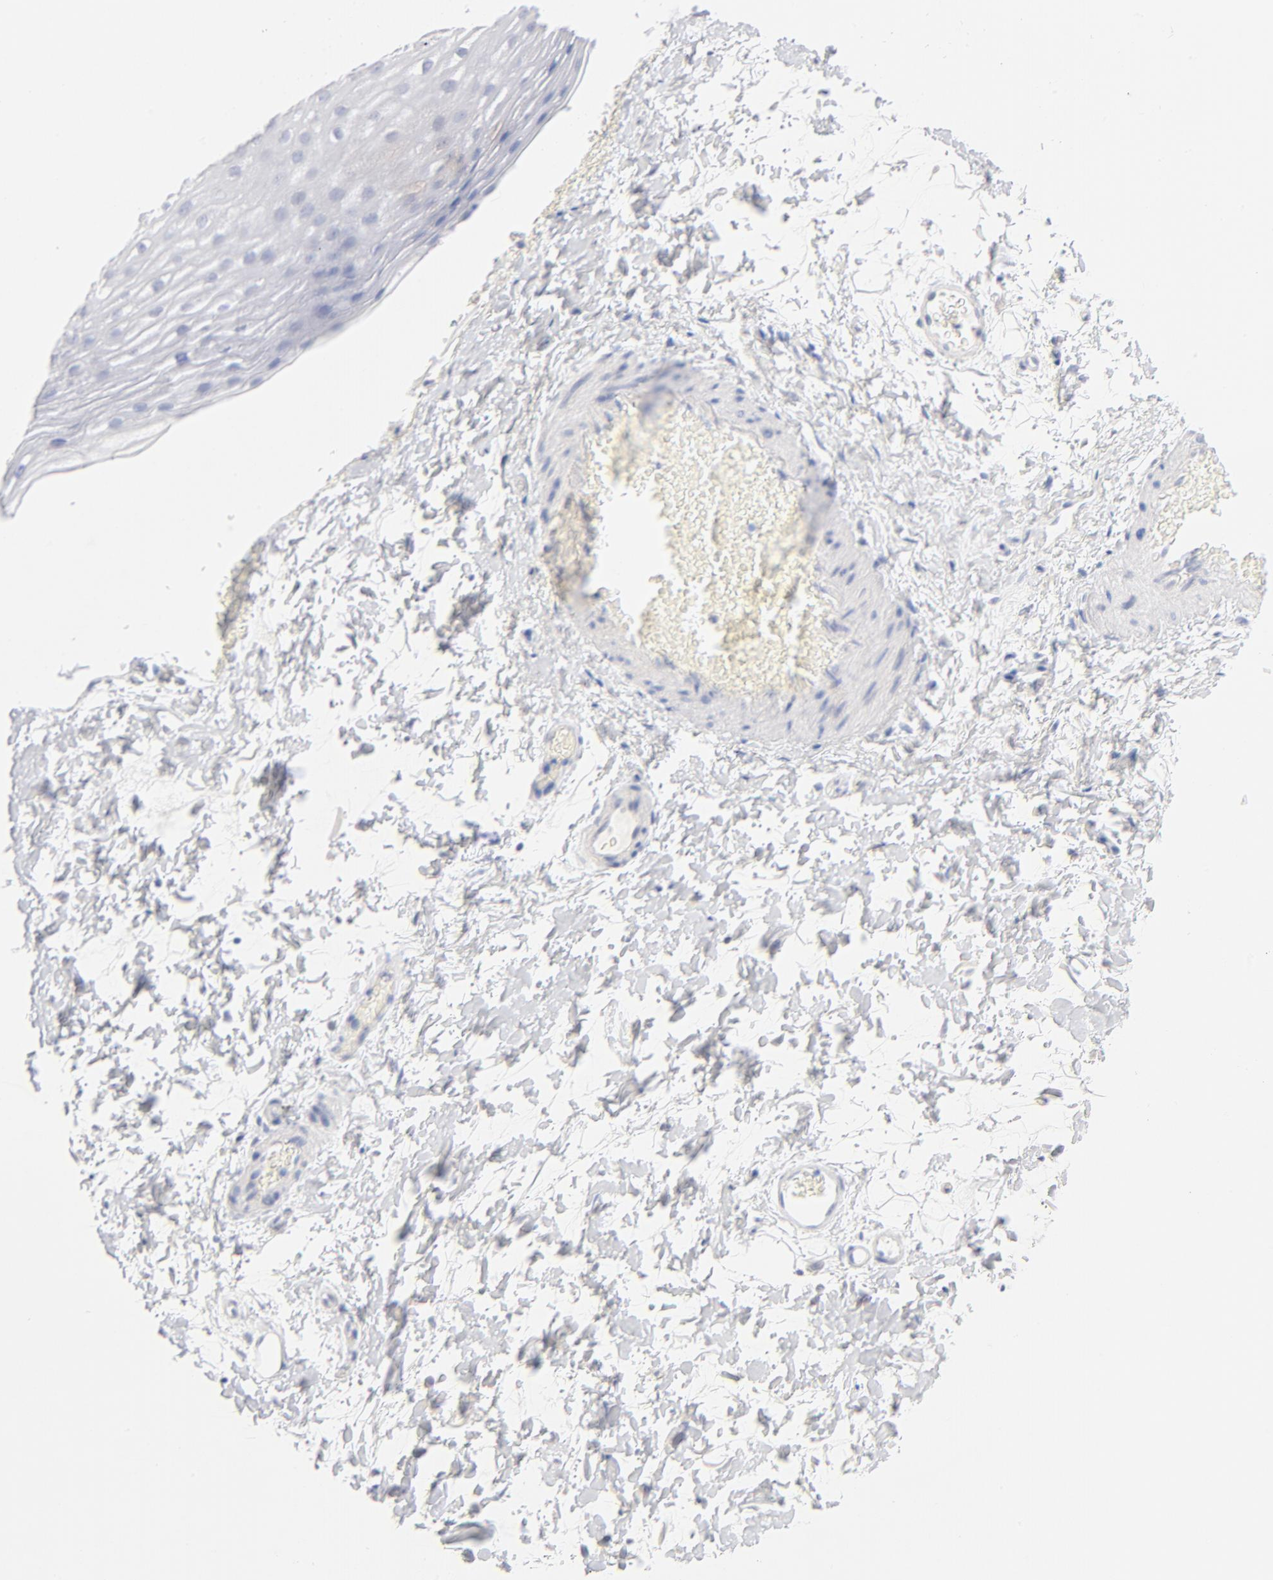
{"staining": {"intensity": "negative", "quantity": "none", "location": "none"}, "tissue": "esophagus", "cell_type": "Squamous epithelial cells", "image_type": "normal", "snomed": [{"axis": "morphology", "description": "Normal tissue, NOS"}, {"axis": "topography", "description": "Esophagus"}], "caption": "Immunohistochemistry (IHC) image of normal esophagus stained for a protein (brown), which demonstrates no staining in squamous epithelial cells. Nuclei are stained in blue.", "gene": "ONECUT1", "patient": {"sex": "female", "age": 70}}